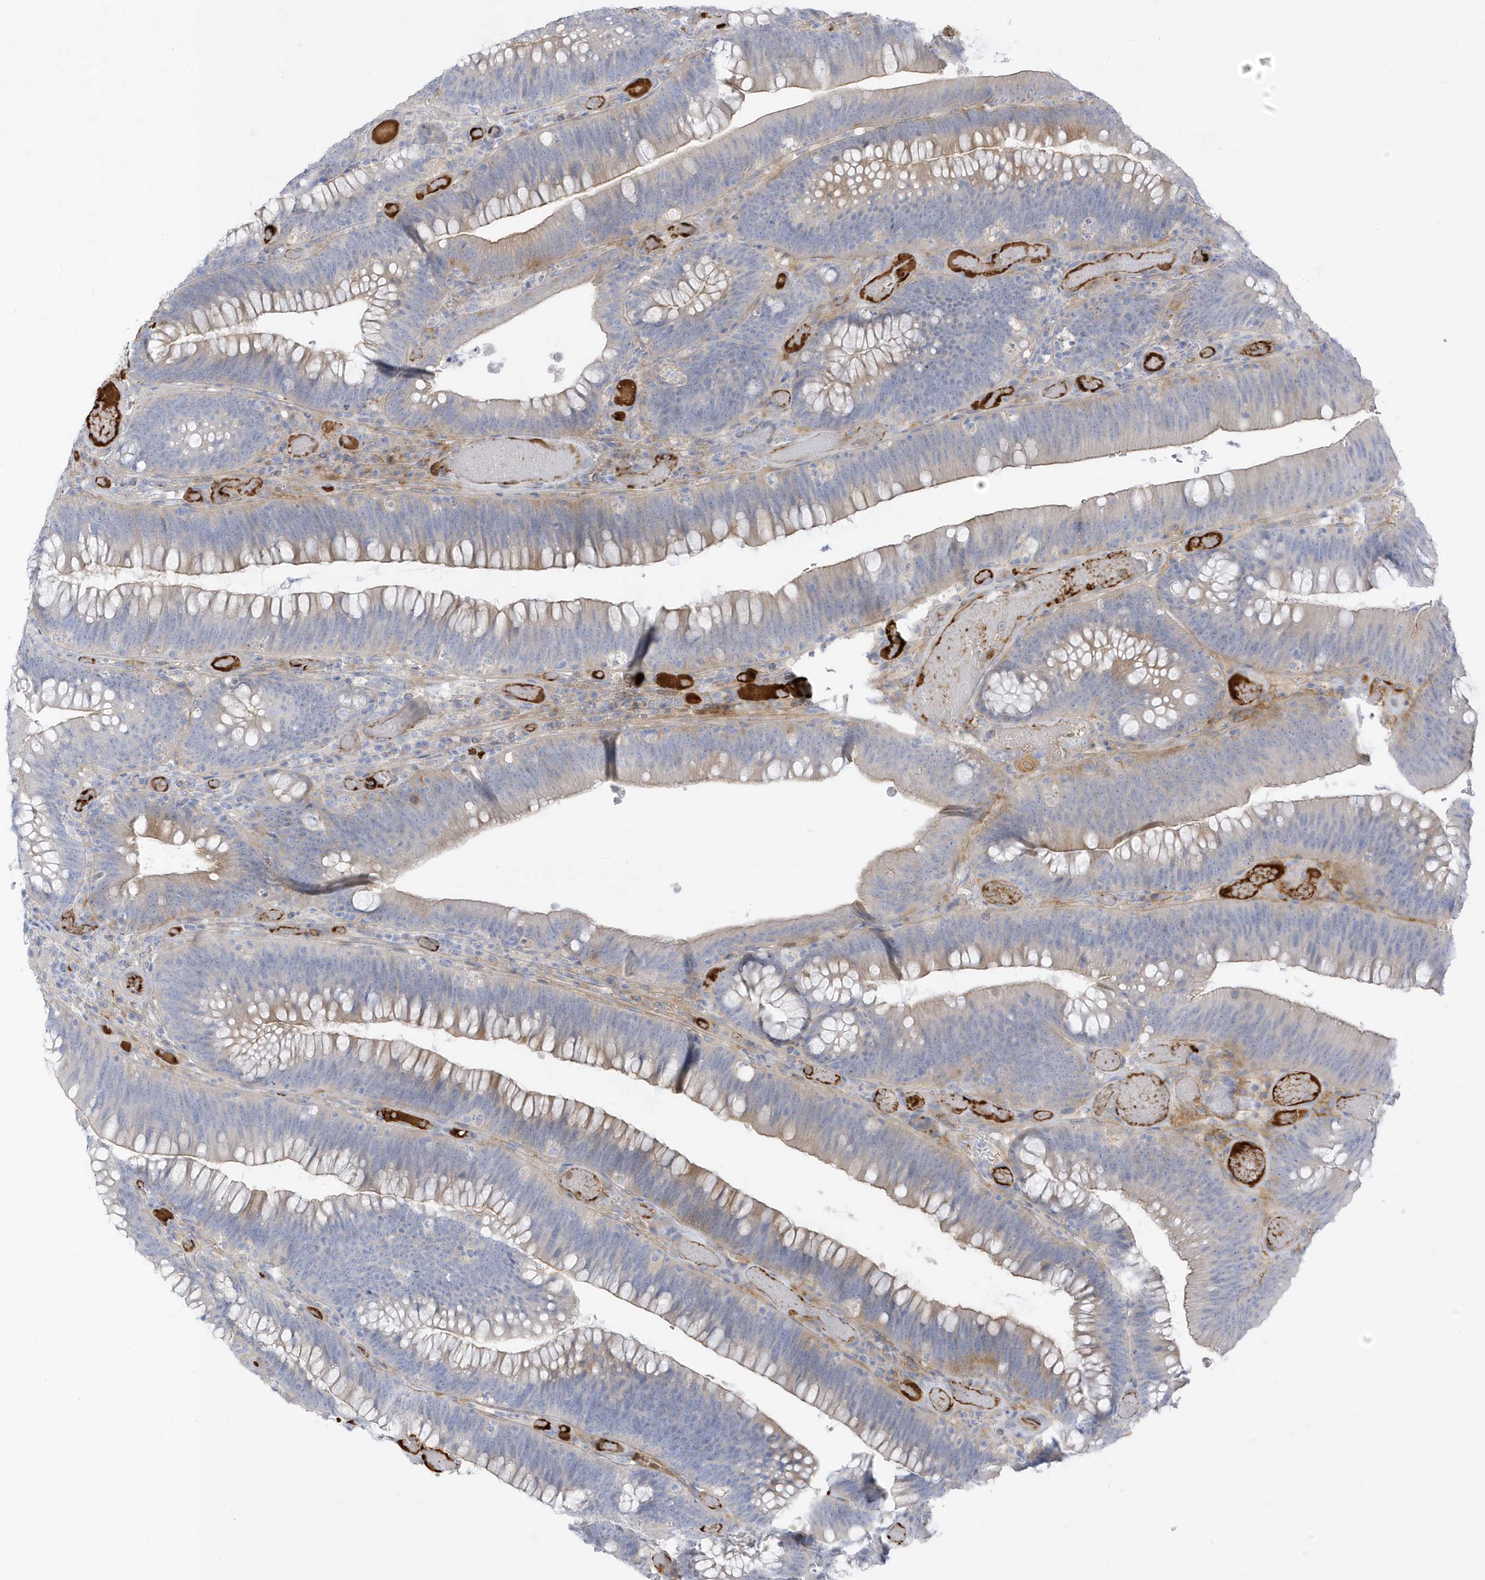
{"staining": {"intensity": "moderate", "quantity": "<25%", "location": "cytoplasmic/membranous"}, "tissue": "colorectal cancer", "cell_type": "Tumor cells", "image_type": "cancer", "snomed": [{"axis": "morphology", "description": "Normal tissue, NOS"}, {"axis": "topography", "description": "Colon"}], "caption": "Protein expression analysis of colorectal cancer demonstrates moderate cytoplasmic/membranous expression in about <25% of tumor cells.", "gene": "ATP13A5", "patient": {"sex": "female", "age": 82}}